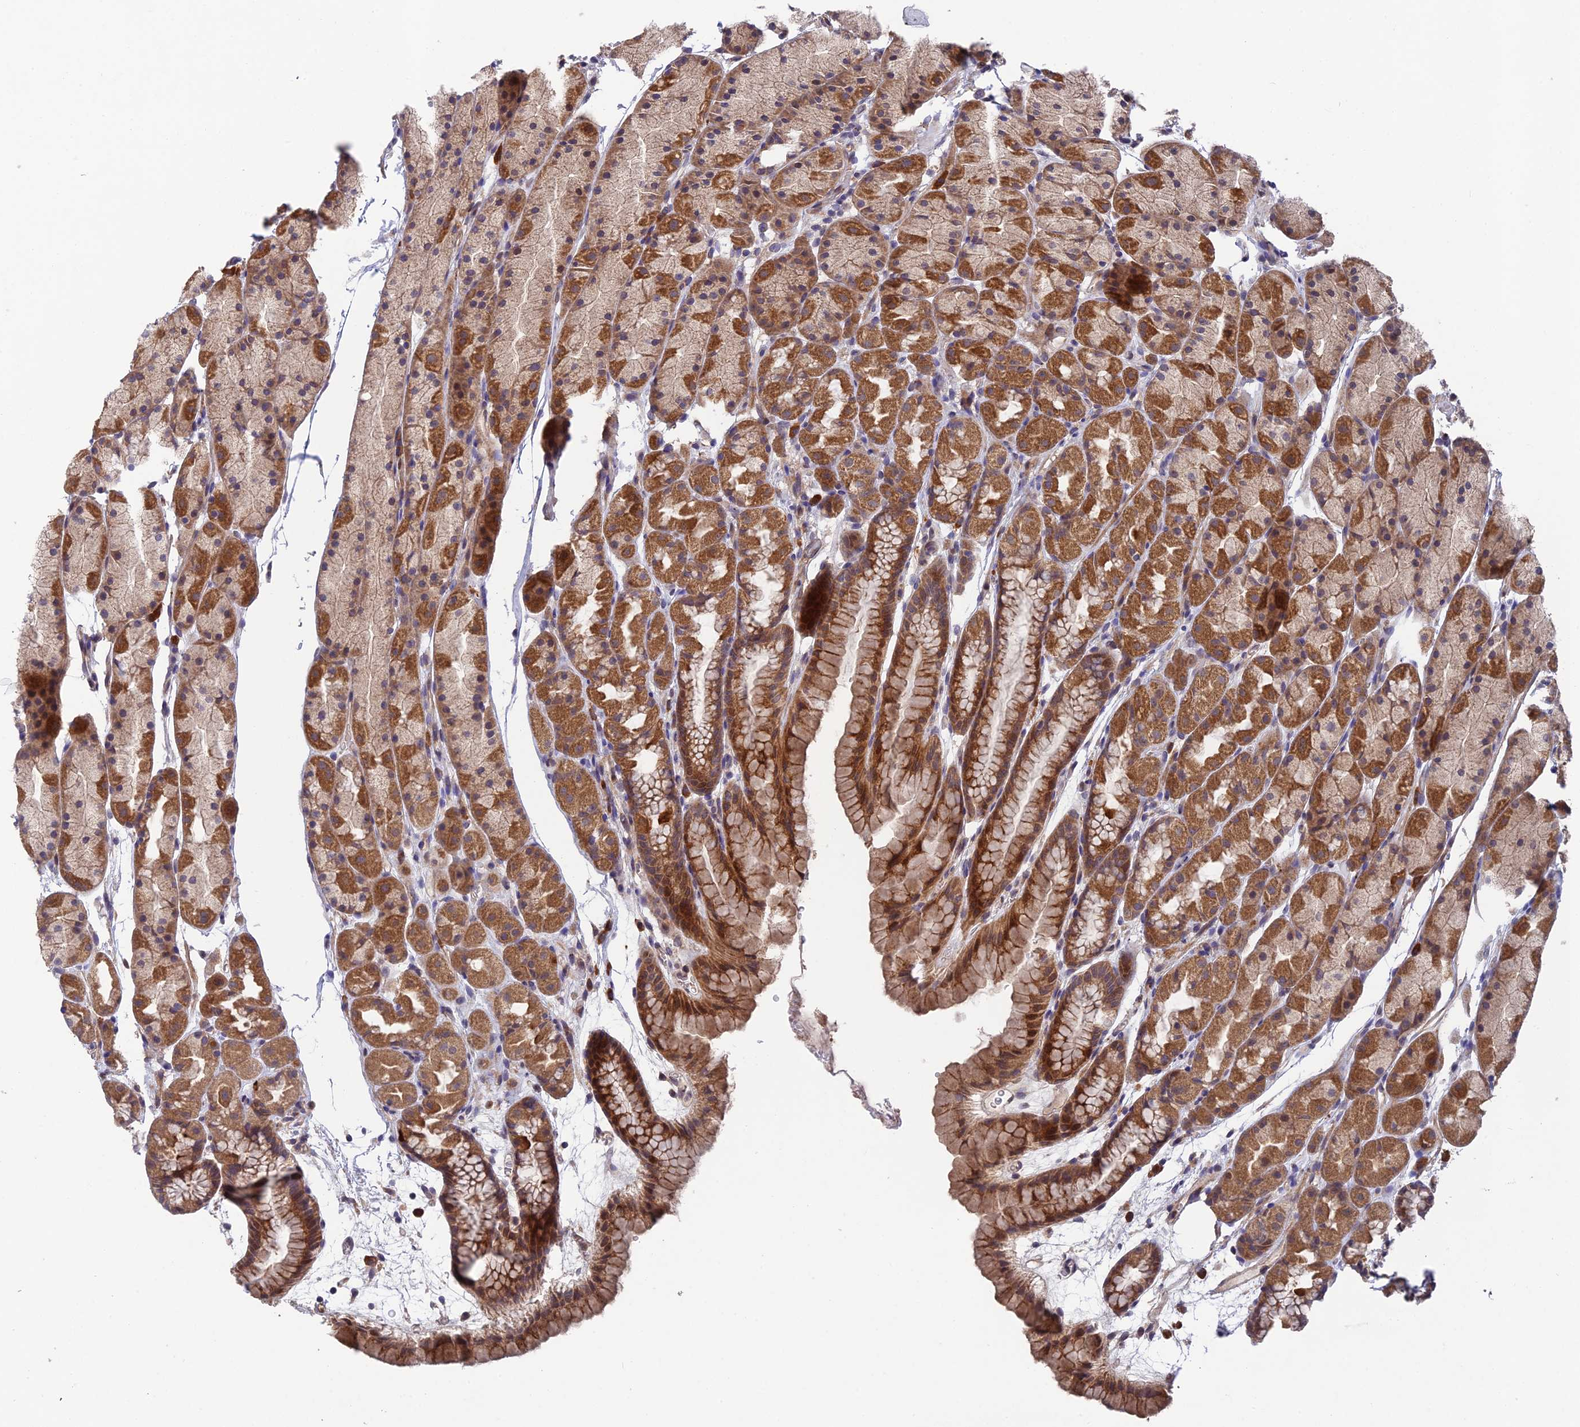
{"staining": {"intensity": "strong", "quantity": ">75%", "location": "cytoplasmic/membranous"}, "tissue": "stomach", "cell_type": "Glandular cells", "image_type": "normal", "snomed": [{"axis": "morphology", "description": "Normal tissue, NOS"}, {"axis": "topography", "description": "Stomach, upper"}, {"axis": "topography", "description": "Stomach"}], "caption": "Immunohistochemistry (IHC) staining of normal stomach, which displays high levels of strong cytoplasmic/membranous expression in approximately >75% of glandular cells indicating strong cytoplasmic/membranous protein expression. The staining was performed using DAB (3,3'-diaminobenzidine) (brown) for protein detection and nuclei were counterstained in hematoxylin (blue).", "gene": "UROS", "patient": {"sex": "male", "age": 47}}